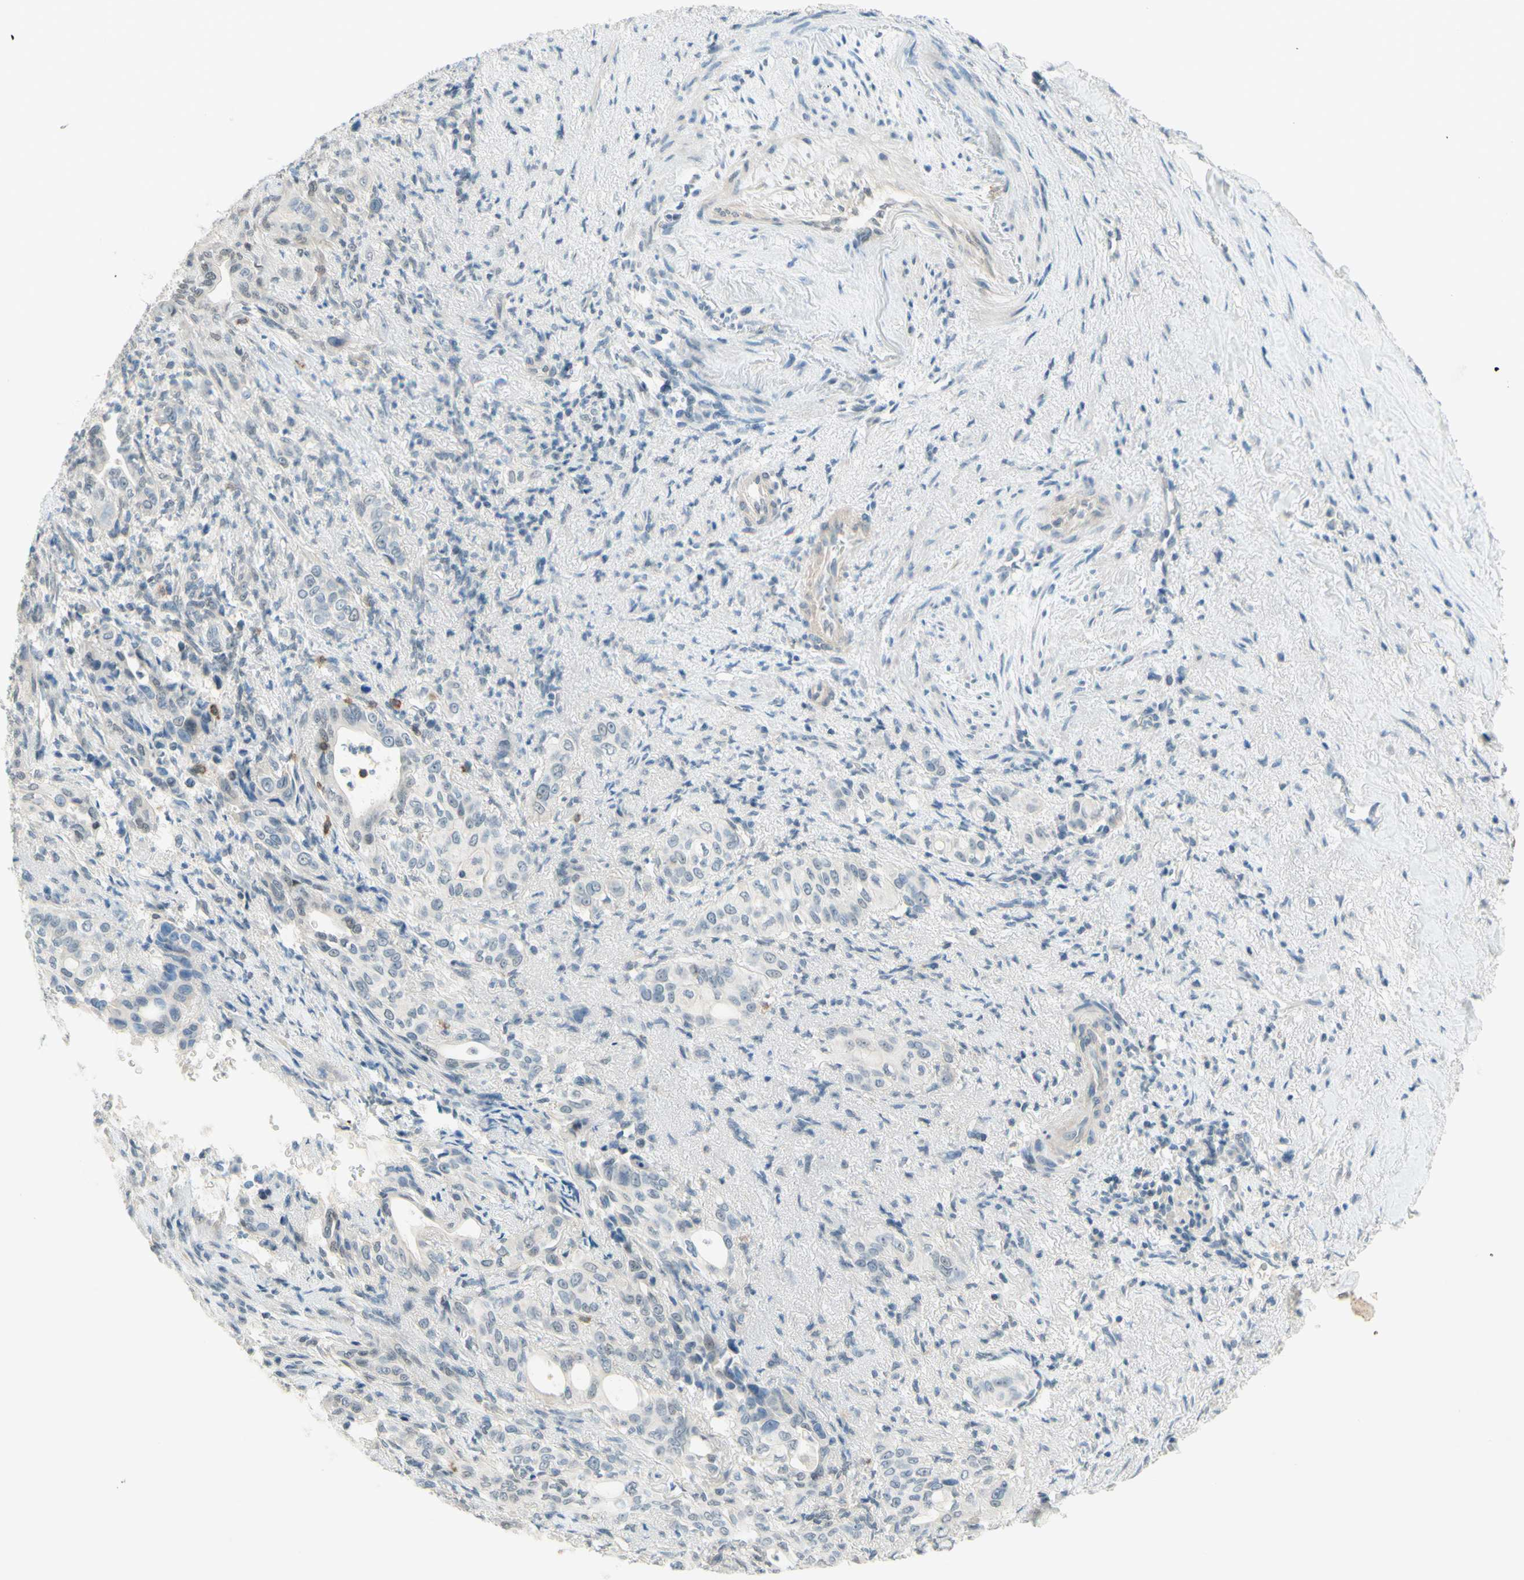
{"staining": {"intensity": "negative", "quantity": "none", "location": "none"}, "tissue": "liver cancer", "cell_type": "Tumor cells", "image_type": "cancer", "snomed": [{"axis": "morphology", "description": "Cholangiocarcinoma"}, {"axis": "topography", "description": "Liver"}], "caption": "IHC of human liver cancer reveals no staining in tumor cells. (Stains: DAB (3,3'-diaminobenzidine) IHC with hematoxylin counter stain, Microscopy: brightfield microscopy at high magnification).", "gene": "JPH1", "patient": {"sex": "female", "age": 67}}